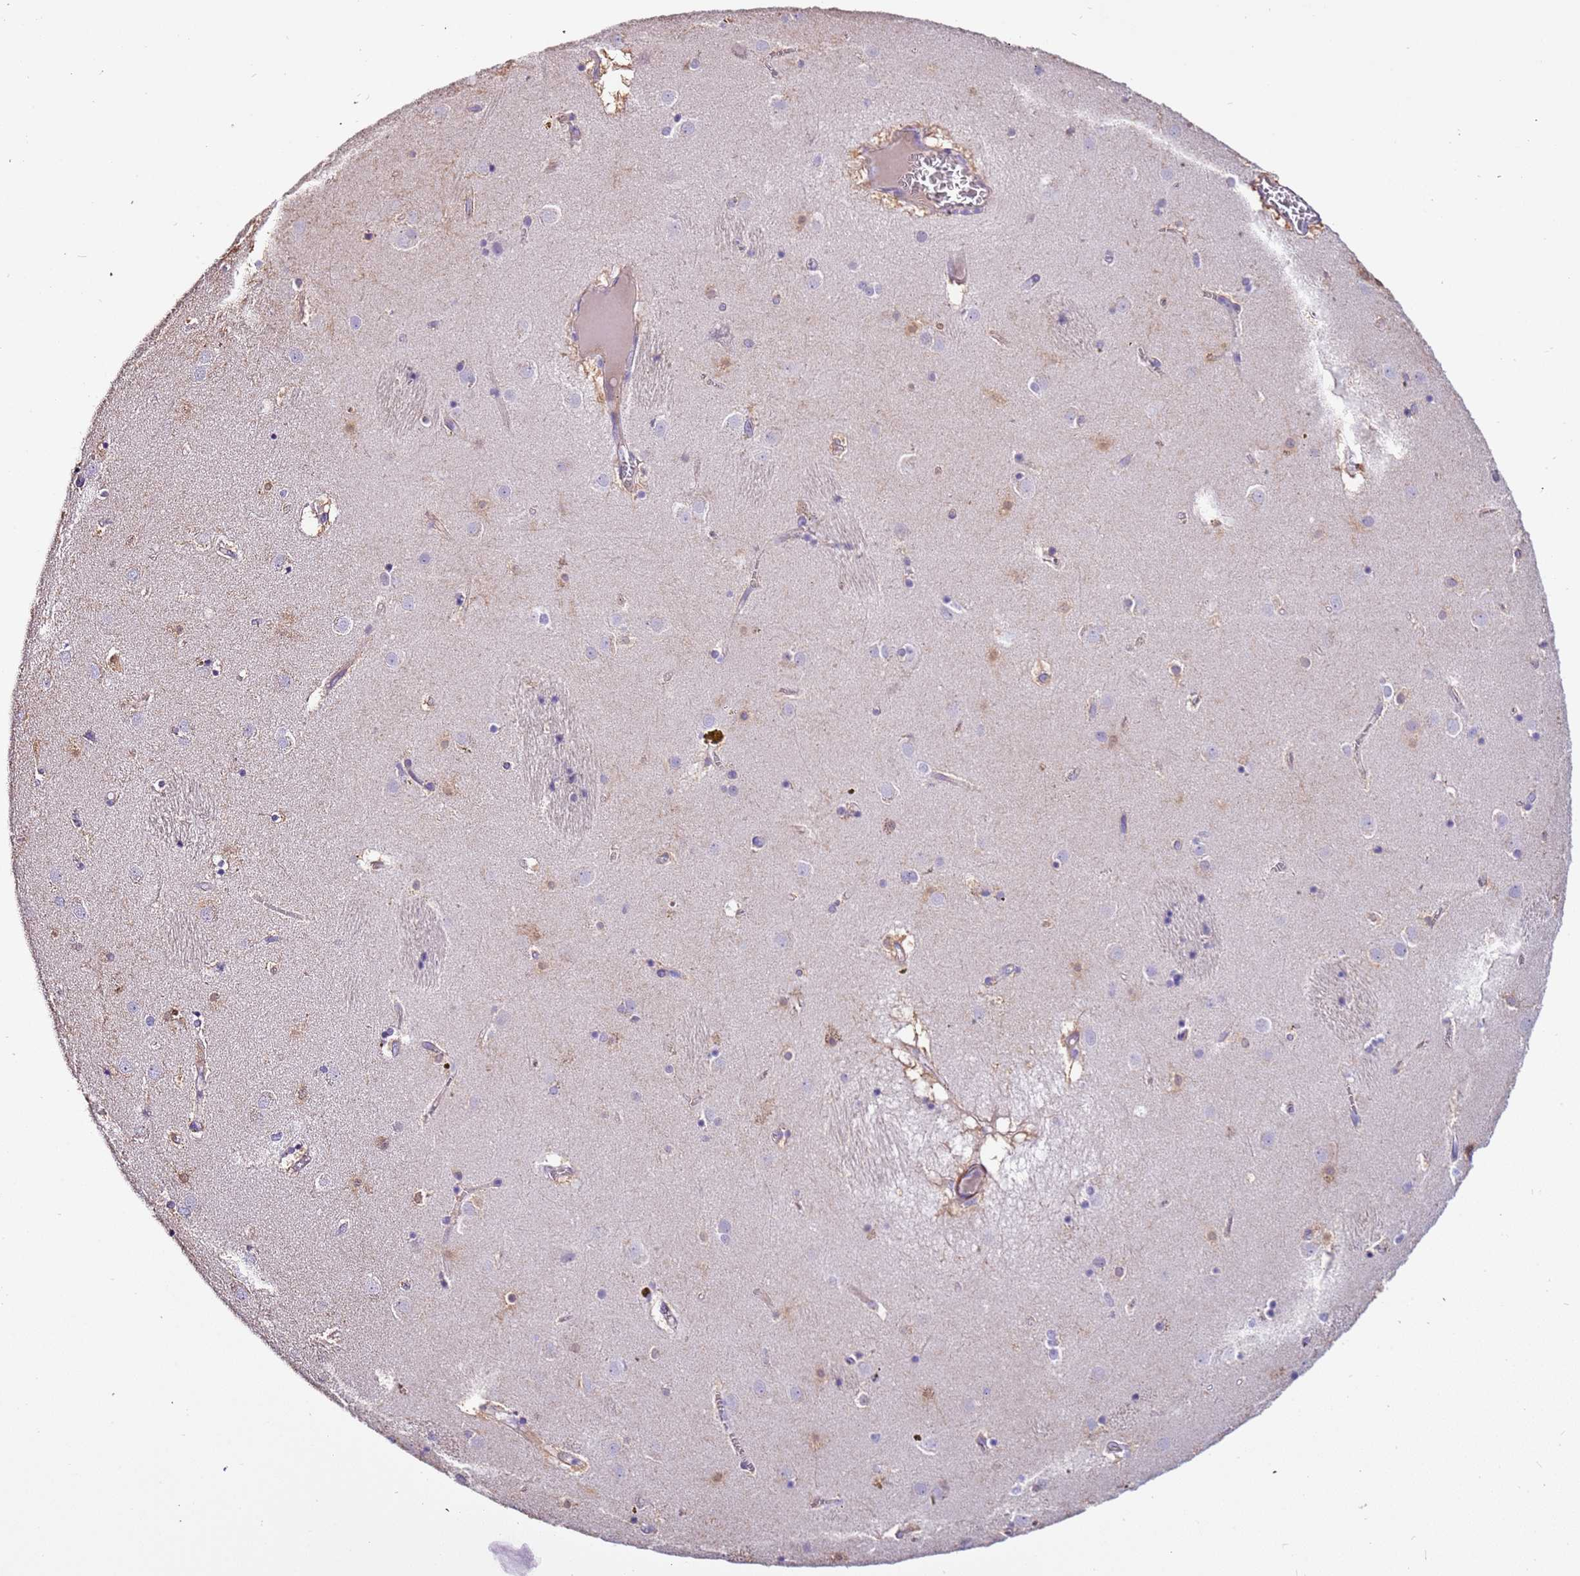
{"staining": {"intensity": "negative", "quantity": "none", "location": "none"}, "tissue": "caudate", "cell_type": "Glial cells", "image_type": "normal", "snomed": [{"axis": "morphology", "description": "Normal tissue, NOS"}, {"axis": "topography", "description": "Lateral ventricle wall"}], "caption": "IHC image of unremarkable human caudate stained for a protein (brown), which displays no staining in glial cells. (DAB (3,3'-diaminobenzidine) immunohistochemistry, high magnification).", "gene": "PCGF2", "patient": {"sex": "male", "age": 70}}